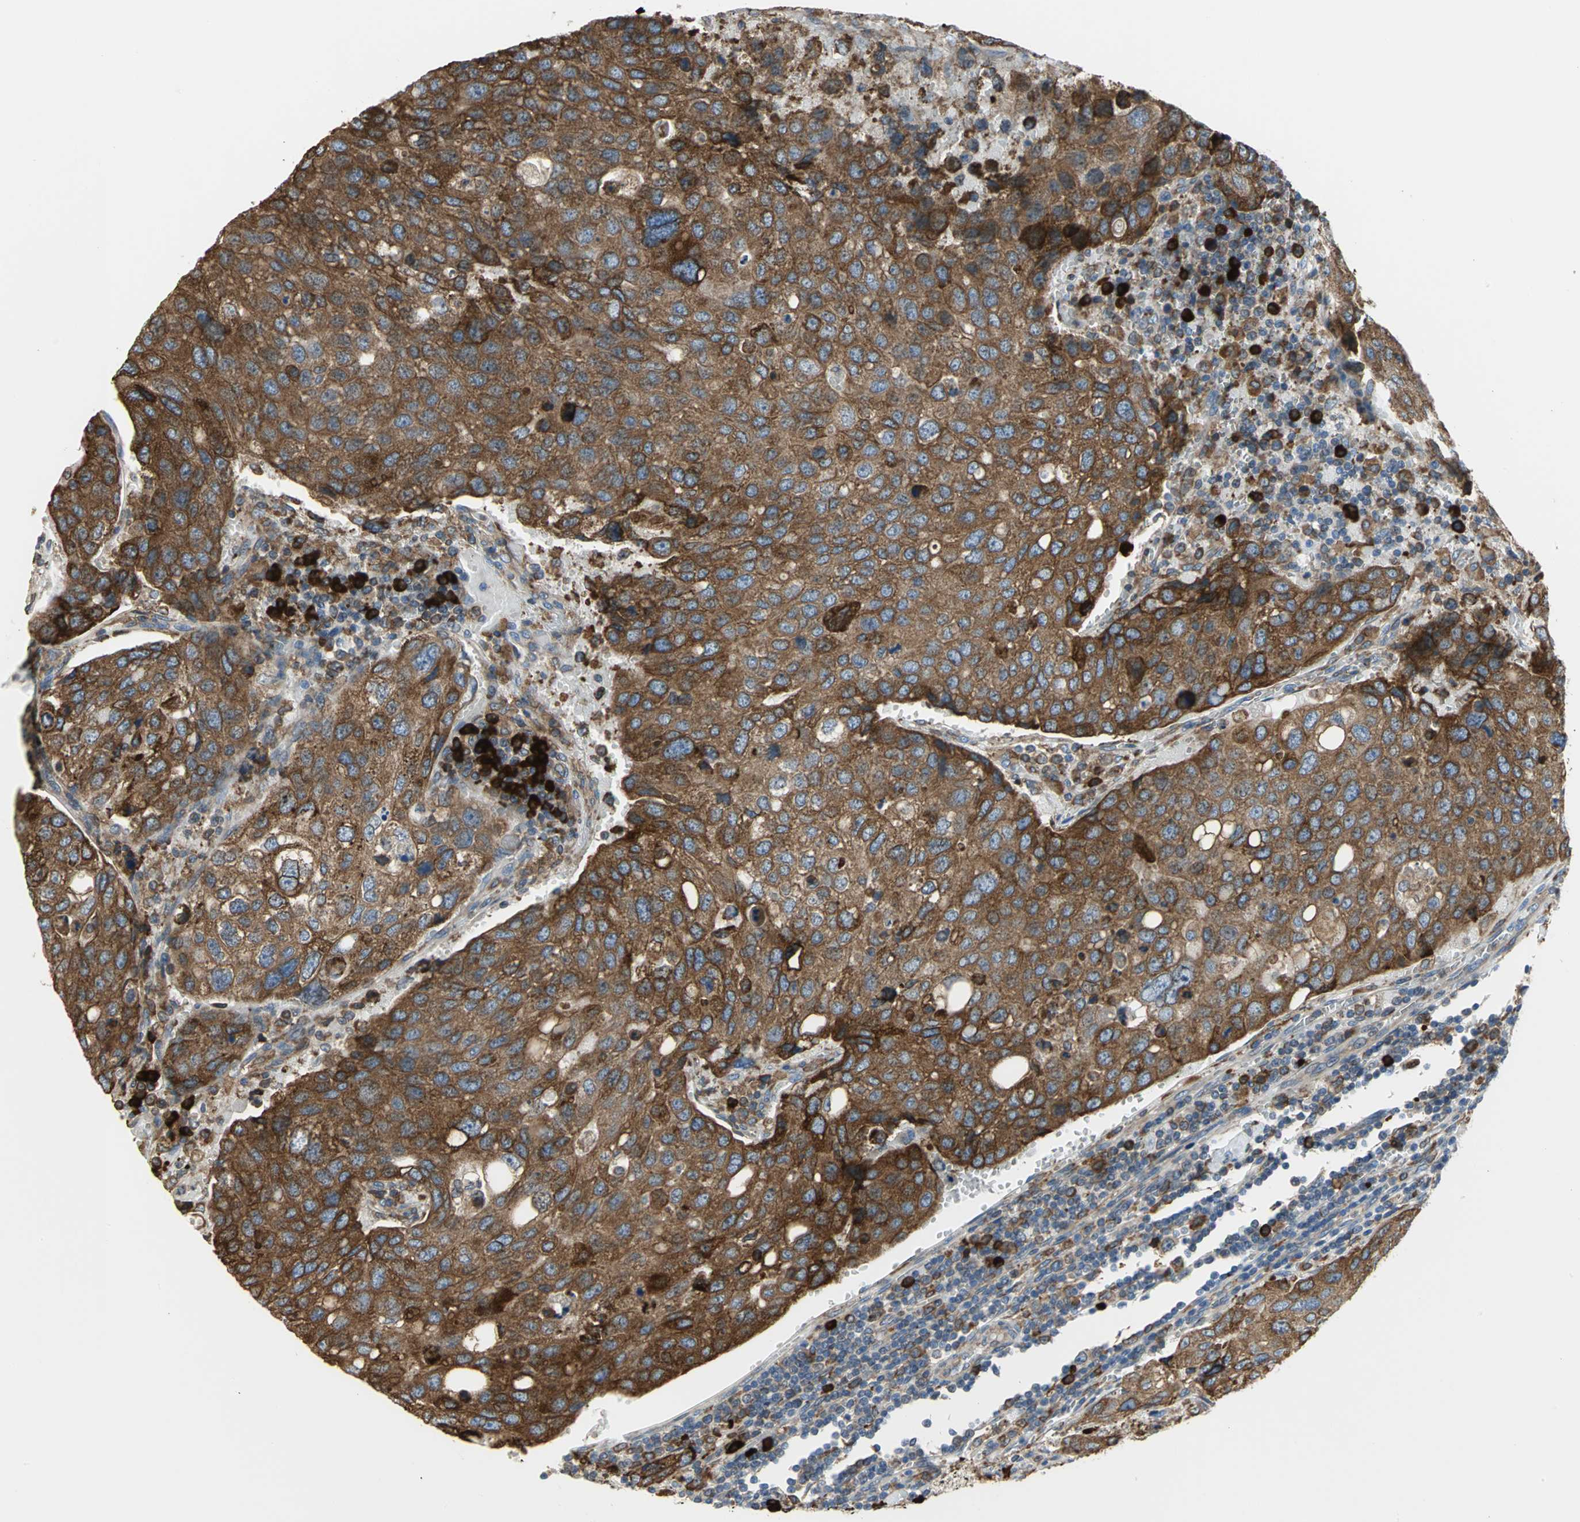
{"staining": {"intensity": "strong", "quantity": ">75%", "location": "cytoplasmic/membranous"}, "tissue": "urothelial cancer", "cell_type": "Tumor cells", "image_type": "cancer", "snomed": [{"axis": "morphology", "description": "Urothelial carcinoma, High grade"}, {"axis": "topography", "description": "Lymph node"}, {"axis": "topography", "description": "Urinary bladder"}], "caption": "Urothelial carcinoma (high-grade) stained for a protein shows strong cytoplasmic/membranous positivity in tumor cells. Immunohistochemistry (ihc) stains the protein of interest in brown and the nuclei are stained blue.", "gene": "SDF2L1", "patient": {"sex": "male", "age": 51}}